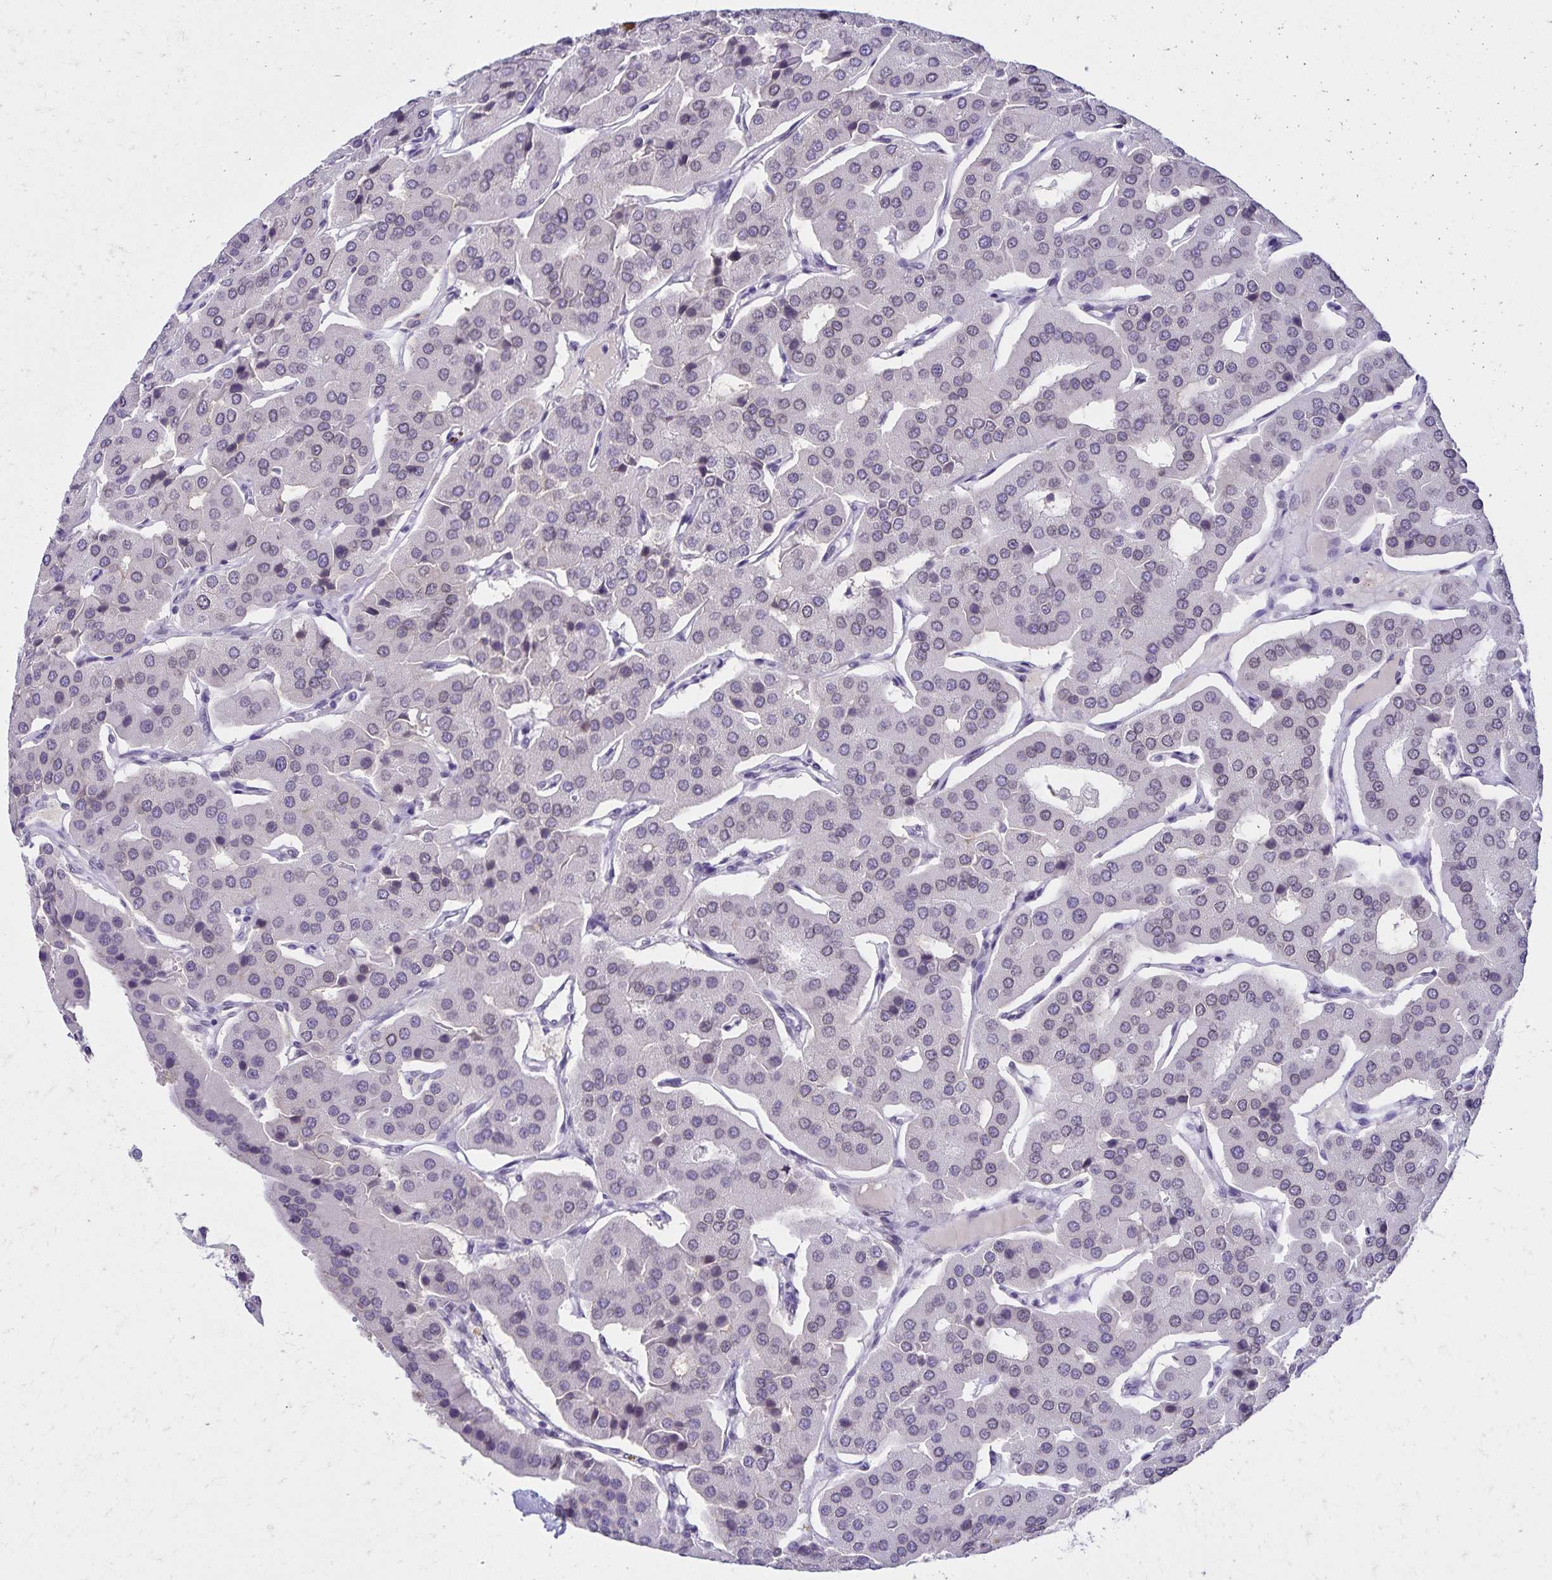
{"staining": {"intensity": "negative", "quantity": "none", "location": "none"}, "tissue": "parathyroid gland", "cell_type": "Glandular cells", "image_type": "normal", "snomed": [{"axis": "morphology", "description": "Normal tissue, NOS"}, {"axis": "morphology", "description": "Adenoma, NOS"}, {"axis": "topography", "description": "Parathyroid gland"}], "caption": "Protein analysis of unremarkable parathyroid gland exhibits no significant staining in glandular cells. (DAB immunohistochemistry, high magnification).", "gene": "FAM166C", "patient": {"sex": "female", "age": 86}}